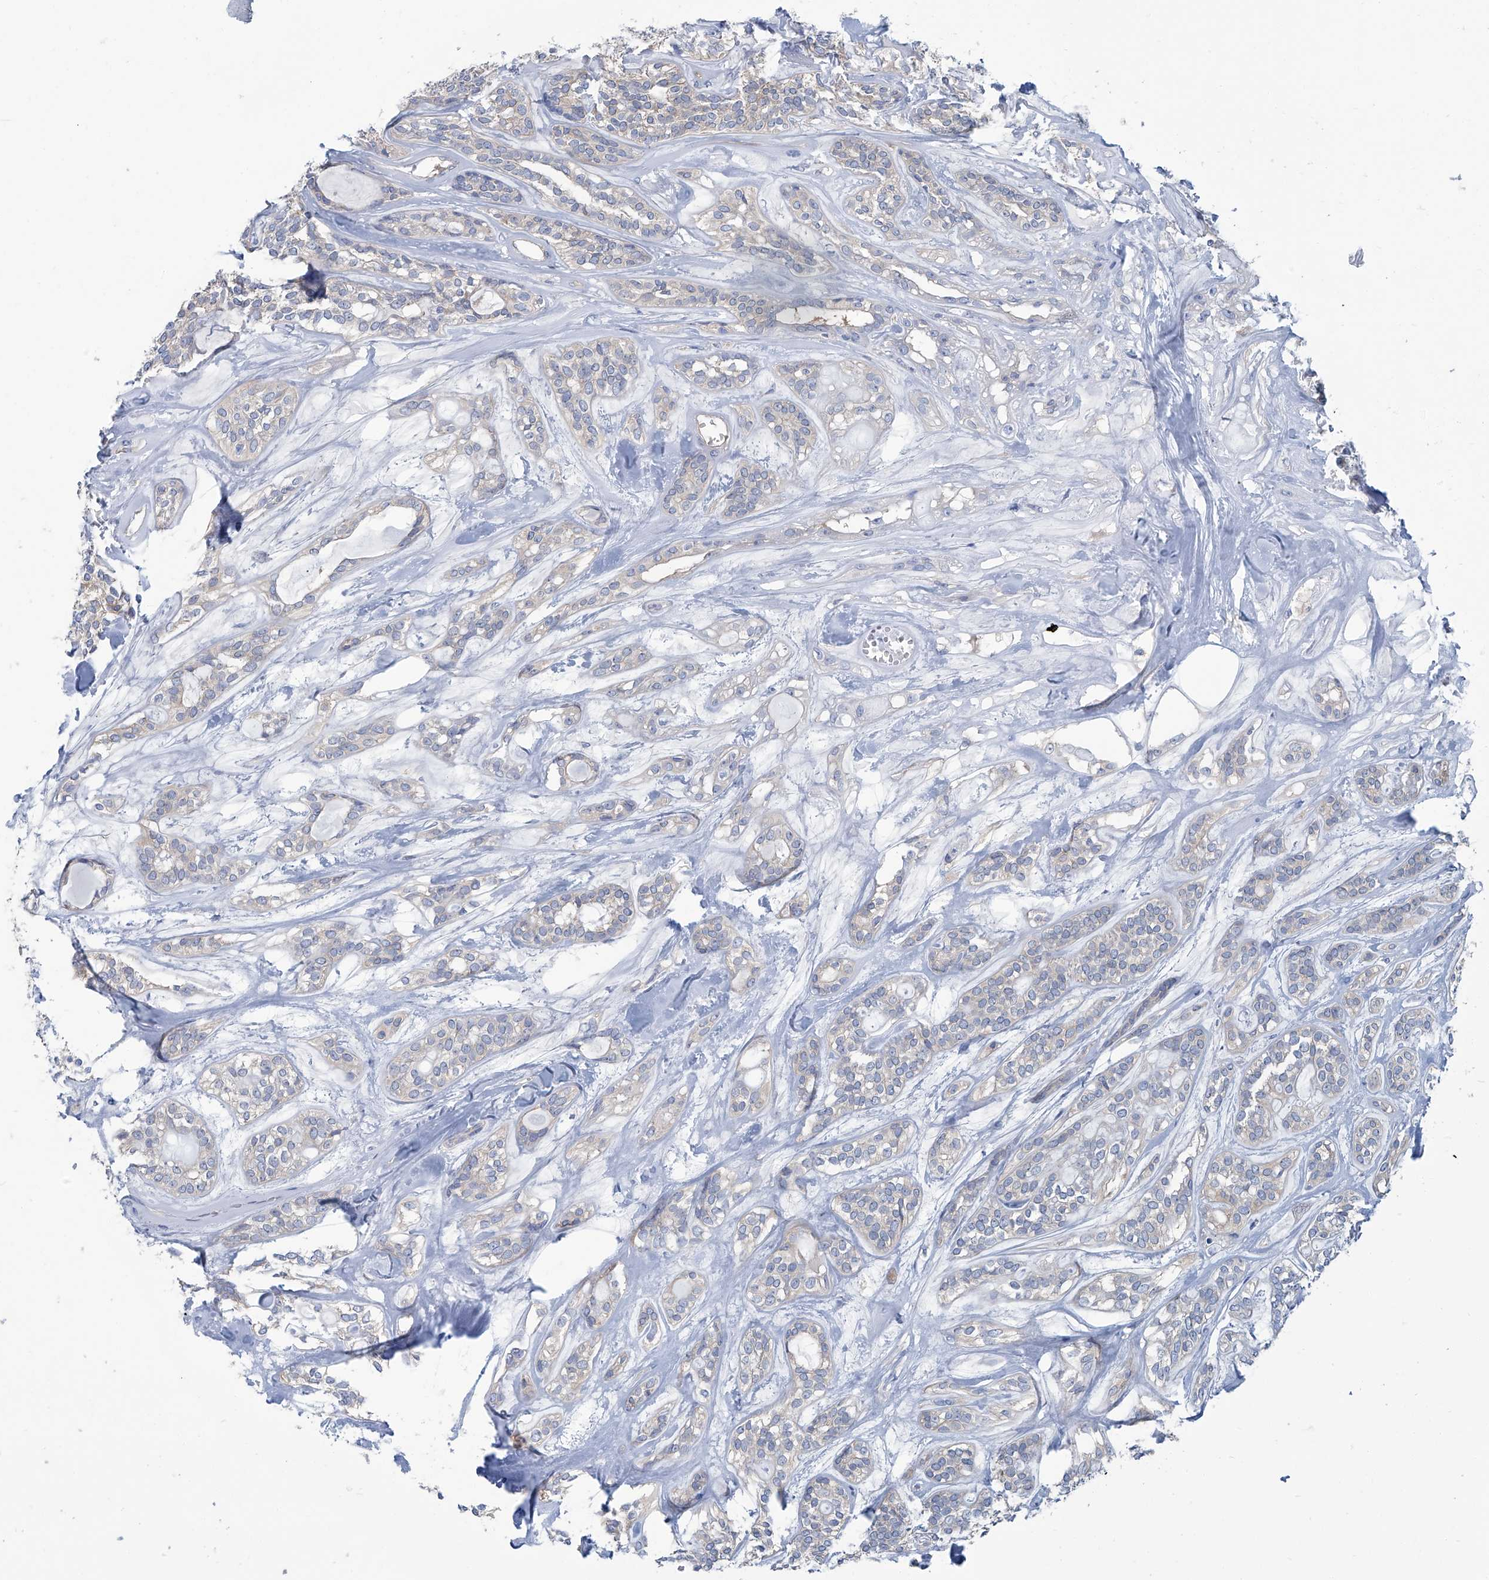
{"staining": {"intensity": "weak", "quantity": "25%-75%", "location": "cytoplasmic/membranous"}, "tissue": "head and neck cancer", "cell_type": "Tumor cells", "image_type": "cancer", "snomed": [{"axis": "morphology", "description": "Adenocarcinoma, NOS"}, {"axis": "topography", "description": "Head-Neck"}], "caption": "Brown immunohistochemical staining in human head and neck cancer (adenocarcinoma) demonstrates weak cytoplasmic/membranous staining in approximately 25%-75% of tumor cells. Ihc stains the protein of interest in brown and the nuclei are stained blue.", "gene": "PFKL", "patient": {"sex": "male", "age": 66}}